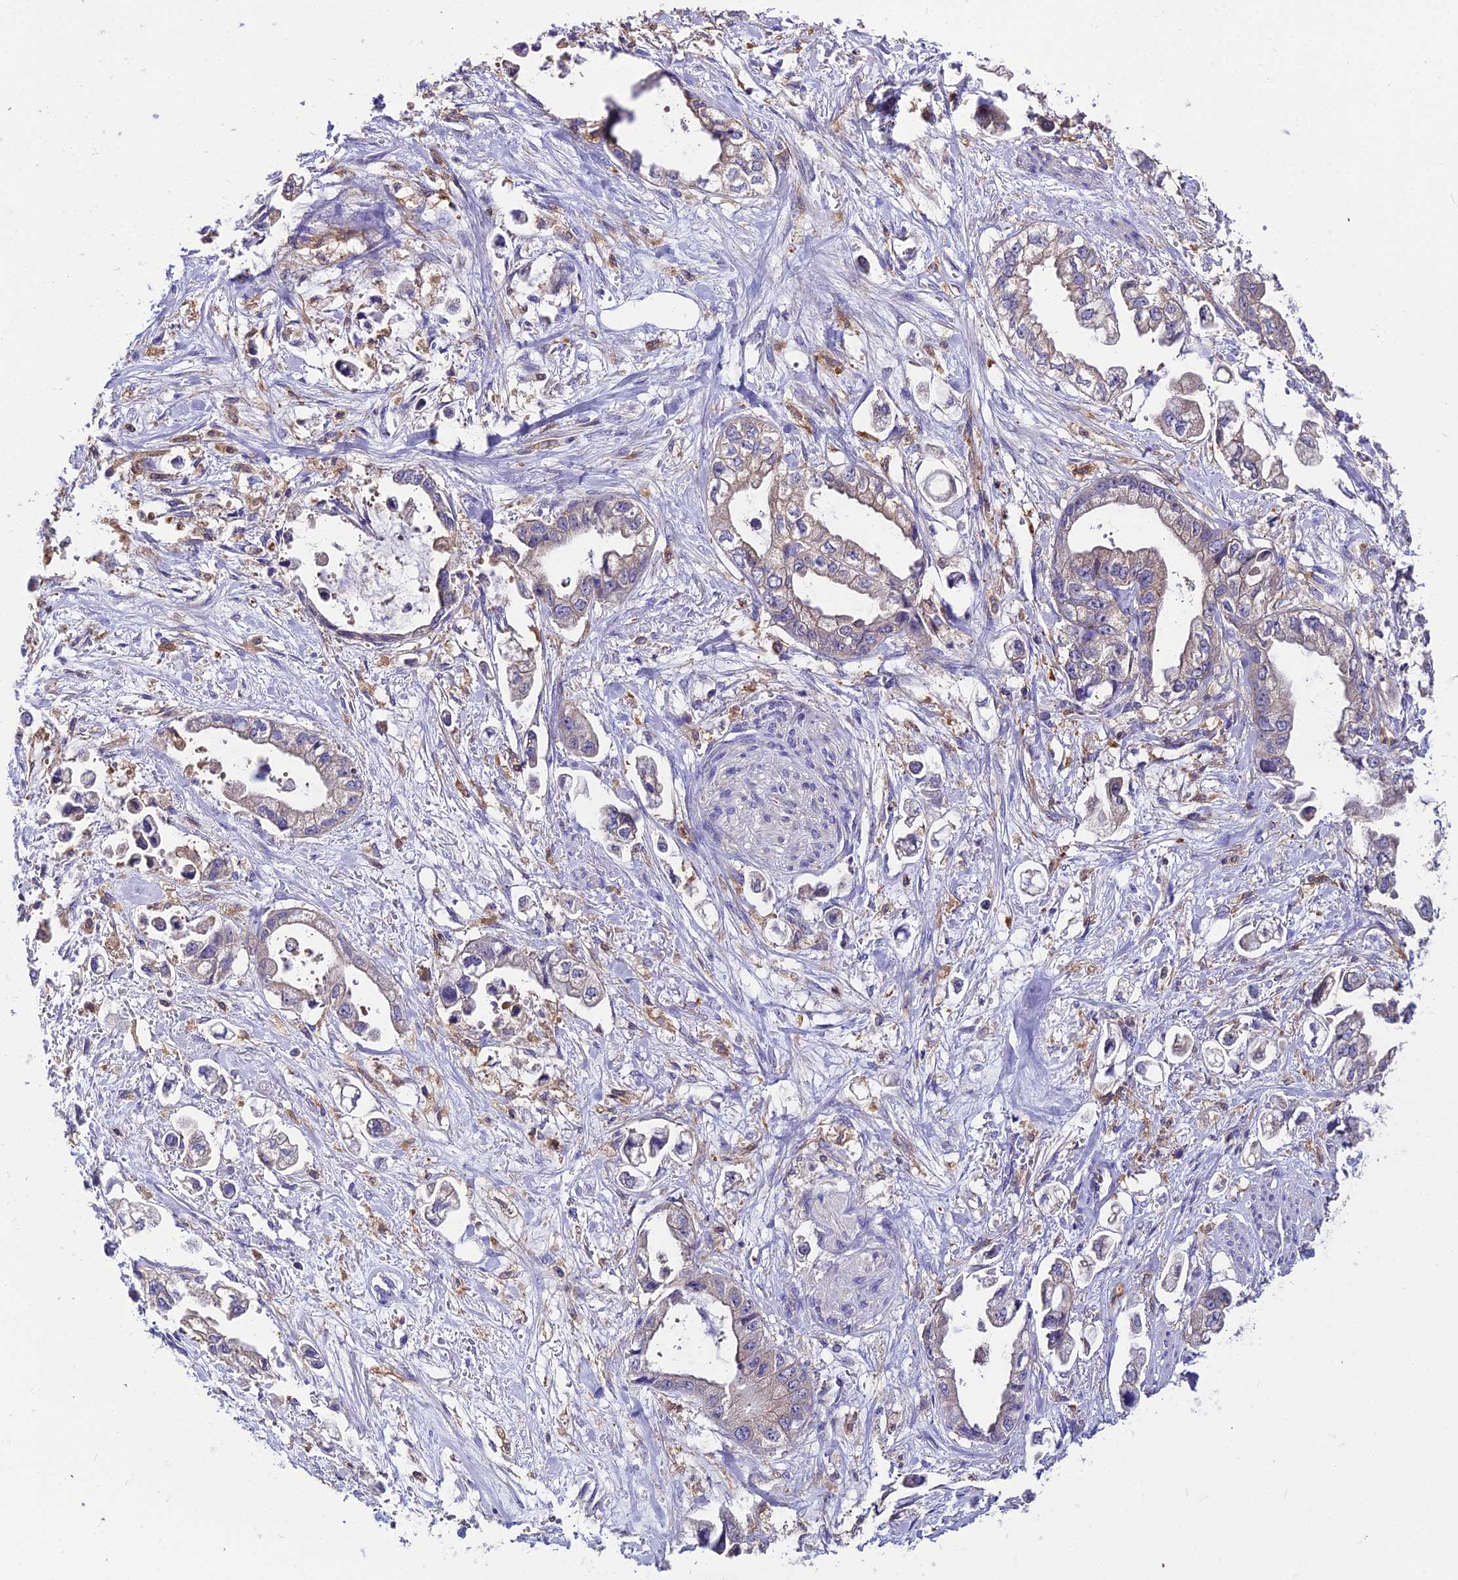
{"staining": {"intensity": "weak", "quantity": "<25%", "location": "cytoplasmic/membranous"}, "tissue": "stomach cancer", "cell_type": "Tumor cells", "image_type": "cancer", "snomed": [{"axis": "morphology", "description": "Adenocarcinoma, NOS"}, {"axis": "topography", "description": "Stomach"}], "caption": "An IHC histopathology image of stomach cancer (adenocarcinoma) is shown. There is no staining in tumor cells of stomach cancer (adenocarcinoma).", "gene": "C2orf69", "patient": {"sex": "male", "age": 62}}